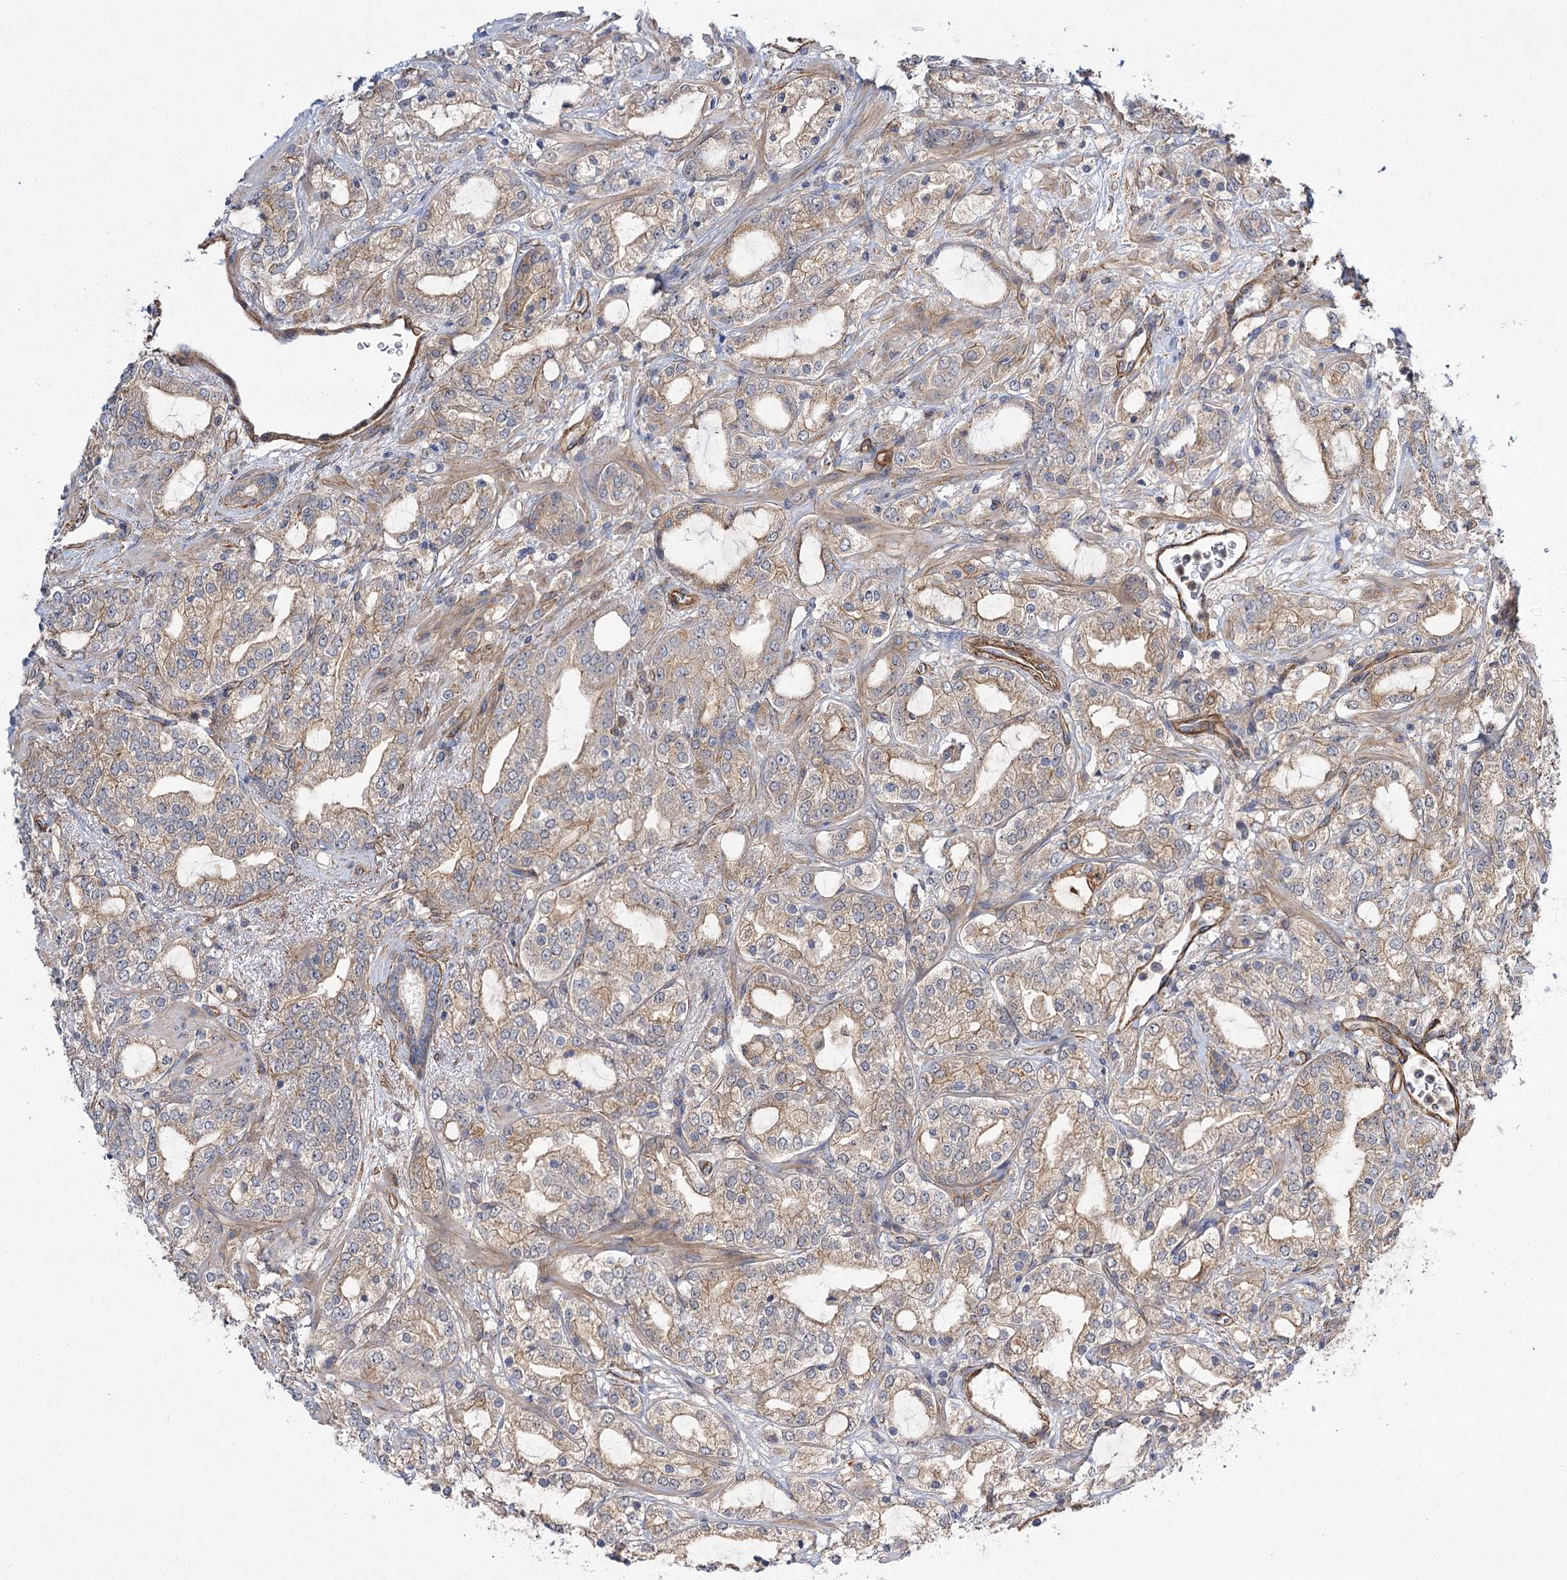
{"staining": {"intensity": "moderate", "quantity": "25%-75%", "location": "cytoplasmic/membranous"}, "tissue": "prostate cancer", "cell_type": "Tumor cells", "image_type": "cancer", "snomed": [{"axis": "morphology", "description": "Adenocarcinoma, High grade"}, {"axis": "topography", "description": "Prostate"}], "caption": "Prostate cancer (high-grade adenocarcinoma) stained for a protein (brown) reveals moderate cytoplasmic/membranous positive expression in approximately 25%-75% of tumor cells.", "gene": "SH3BP5L", "patient": {"sex": "male", "age": 64}}